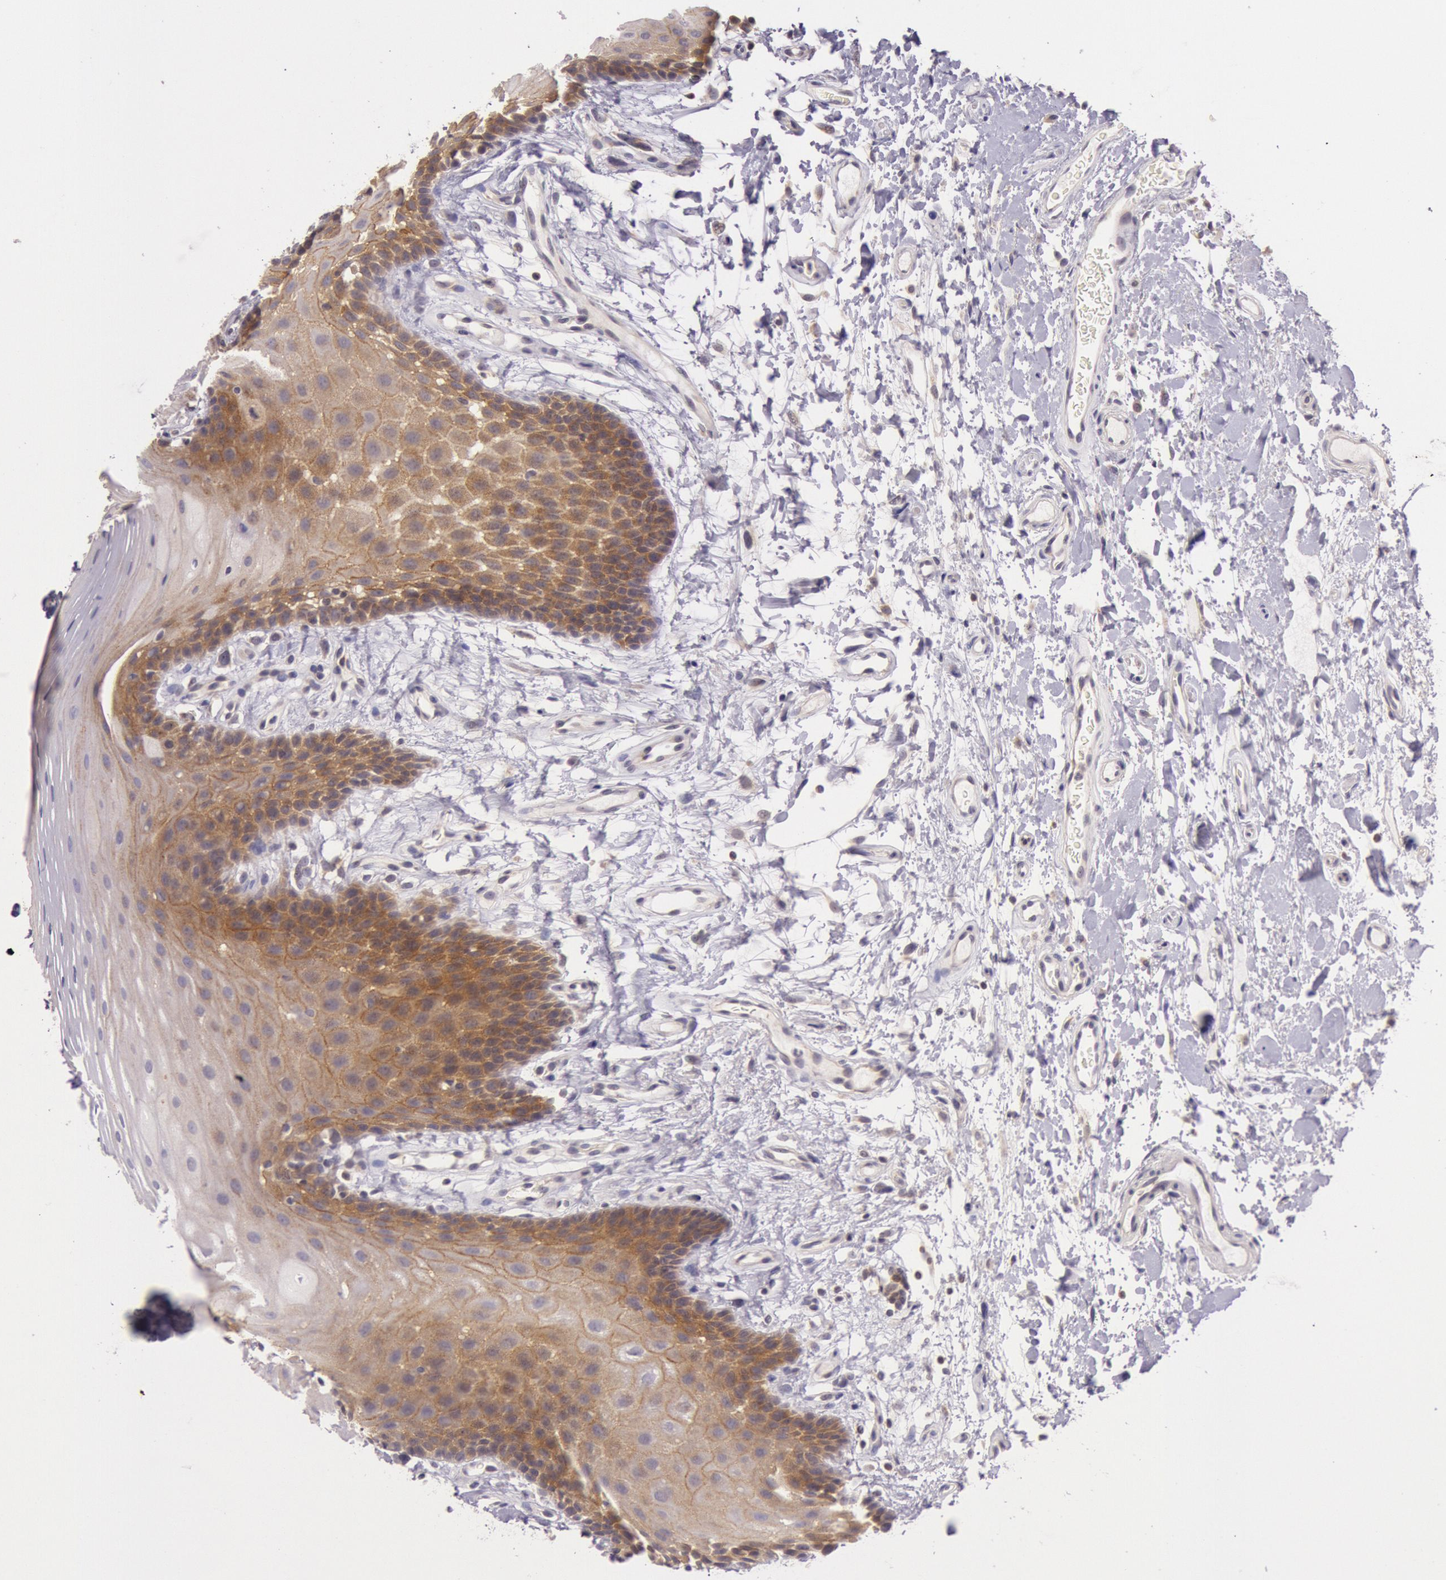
{"staining": {"intensity": "moderate", "quantity": ">75%", "location": "cytoplasmic/membranous"}, "tissue": "oral mucosa", "cell_type": "Squamous epithelial cells", "image_type": "normal", "snomed": [{"axis": "morphology", "description": "Normal tissue, NOS"}, {"axis": "topography", "description": "Oral tissue"}], "caption": "Immunohistochemistry (IHC) (DAB) staining of benign oral mucosa displays moderate cytoplasmic/membranous protein expression in about >75% of squamous epithelial cells. (DAB (3,3'-diaminobenzidine) = brown stain, brightfield microscopy at high magnification).", "gene": "CDK16", "patient": {"sex": "male", "age": 62}}